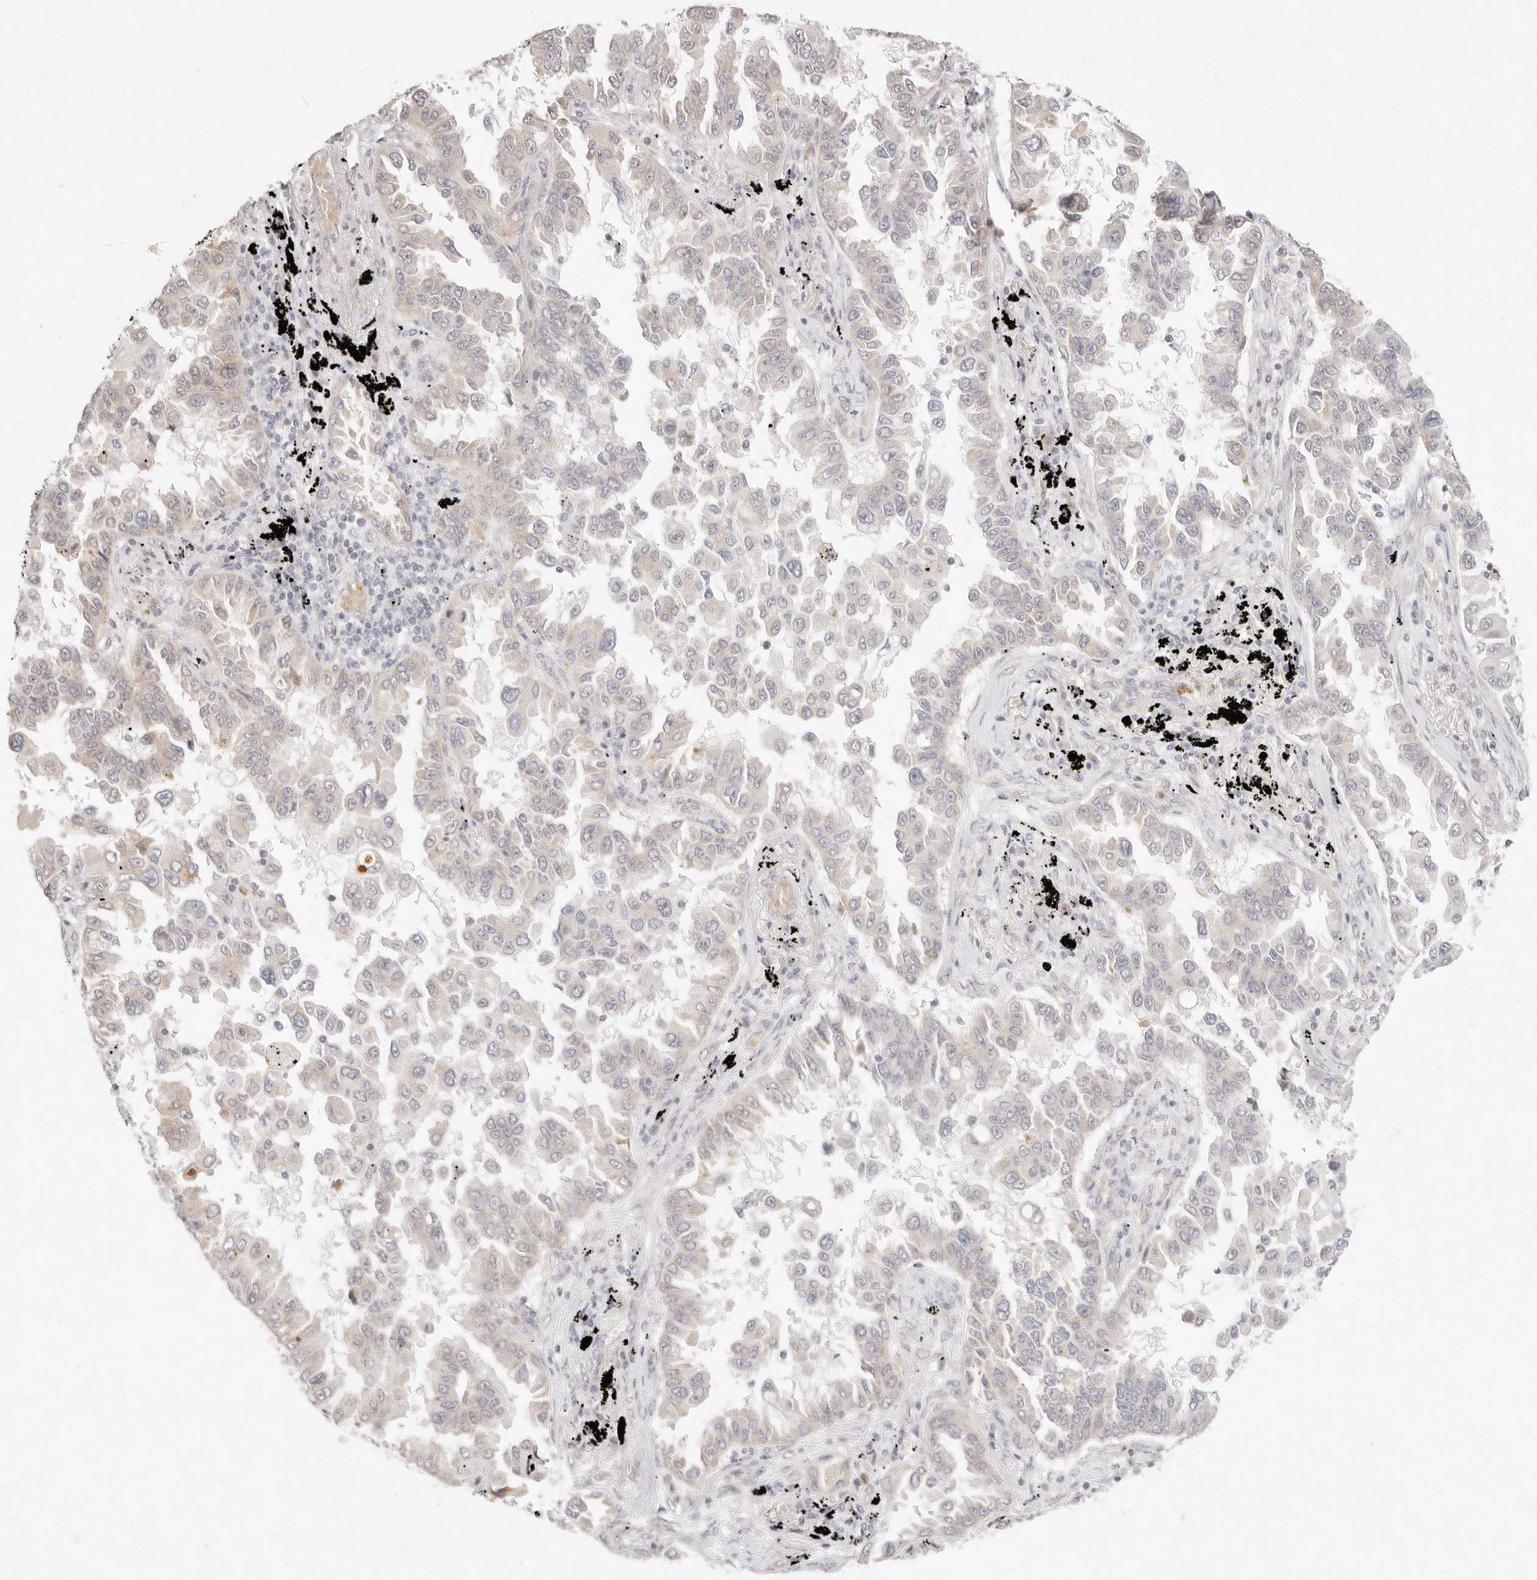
{"staining": {"intensity": "negative", "quantity": "none", "location": "none"}, "tissue": "lung cancer", "cell_type": "Tumor cells", "image_type": "cancer", "snomed": [{"axis": "morphology", "description": "Adenocarcinoma, NOS"}, {"axis": "topography", "description": "Lung"}], "caption": "Tumor cells are negative for protein expression in human lung adenocarcinoma.", "gene": "ASCL3", "patient": {"sex": "female", "age": 67}}